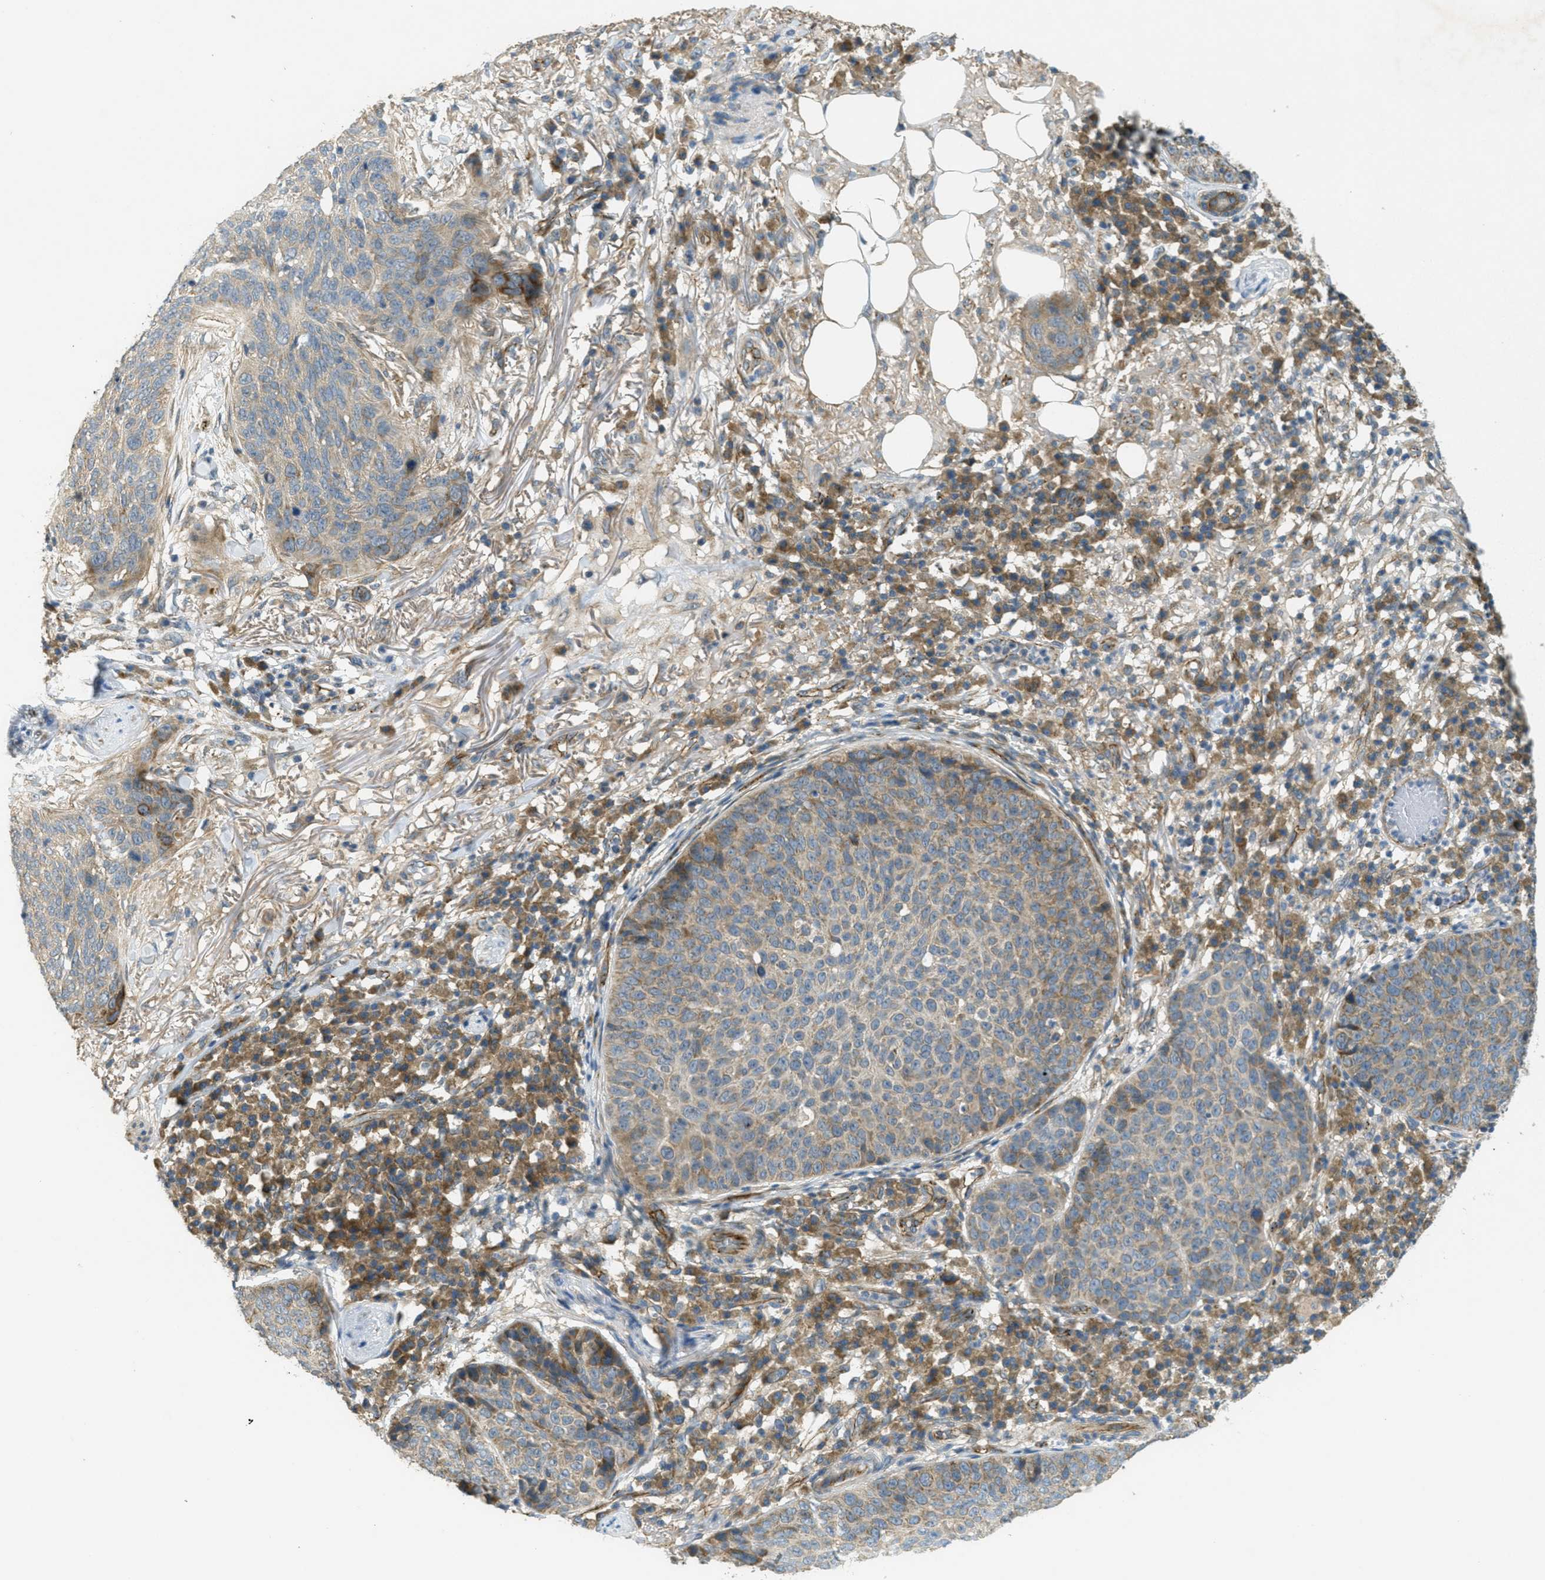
{"staining": {"intensity": "weak", "quantity": "25%-75%", "location": "cytoplasmic/membranous"}, "tissue": "skin cancer", "cell_type": "Tumor cells", "image_type": "cancer", "snomed": [{"axis": "morphology", "description": "Squamous cell carcinoma in situ, NOS"}, {"axis": "morphology", "description": "Squamous cell carcinoma, NOS"}, {"axis": "topography", "description": "Skin"}], "caption": "Protein analysis of skin cancer tissue exhibits weak cytoplasmic/membranous staining in approximately 25%-75% of tumor cells.", "gene": "JCAD", "patient": {"sex": "male", "age": 93}}